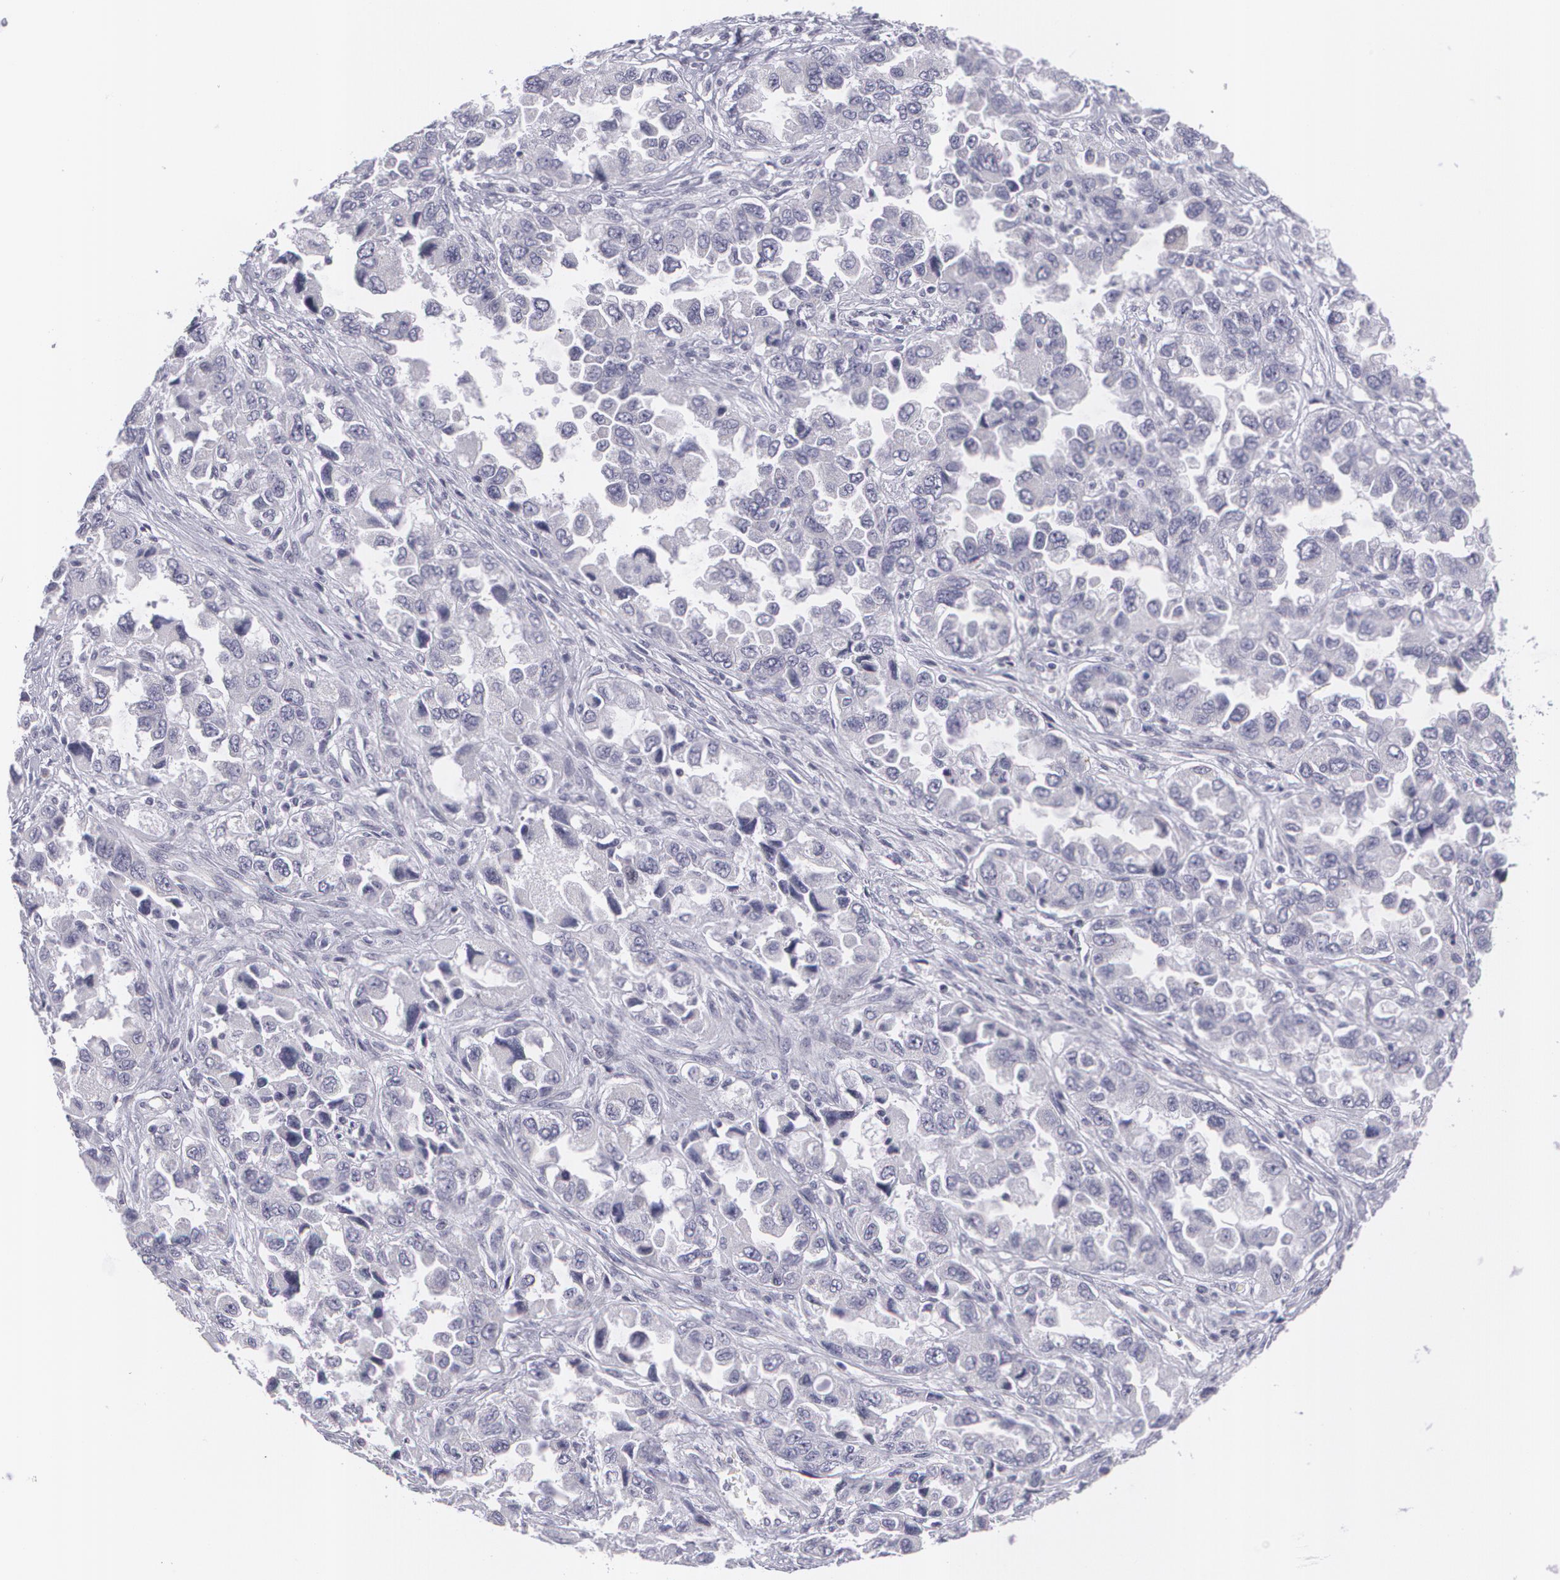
{"staining": {"intensity": "negative", "quantity": "none", "location": "none"}, "tissue": "ovarian cancer", "cell_type": "Tumor cells", "image_type": "cancer", "snomed": [{"axis": "morphology", "description": "Cystadenocarcinoma, serous, NOS"}, {"axis": "topography", "description": "Ovary"}], "caption": "Image shows no protein positivity in tumor cells of ovarian cancer tissue.", "gene": "MBNL3", "patient": {"sex": "female", "age": 84}}